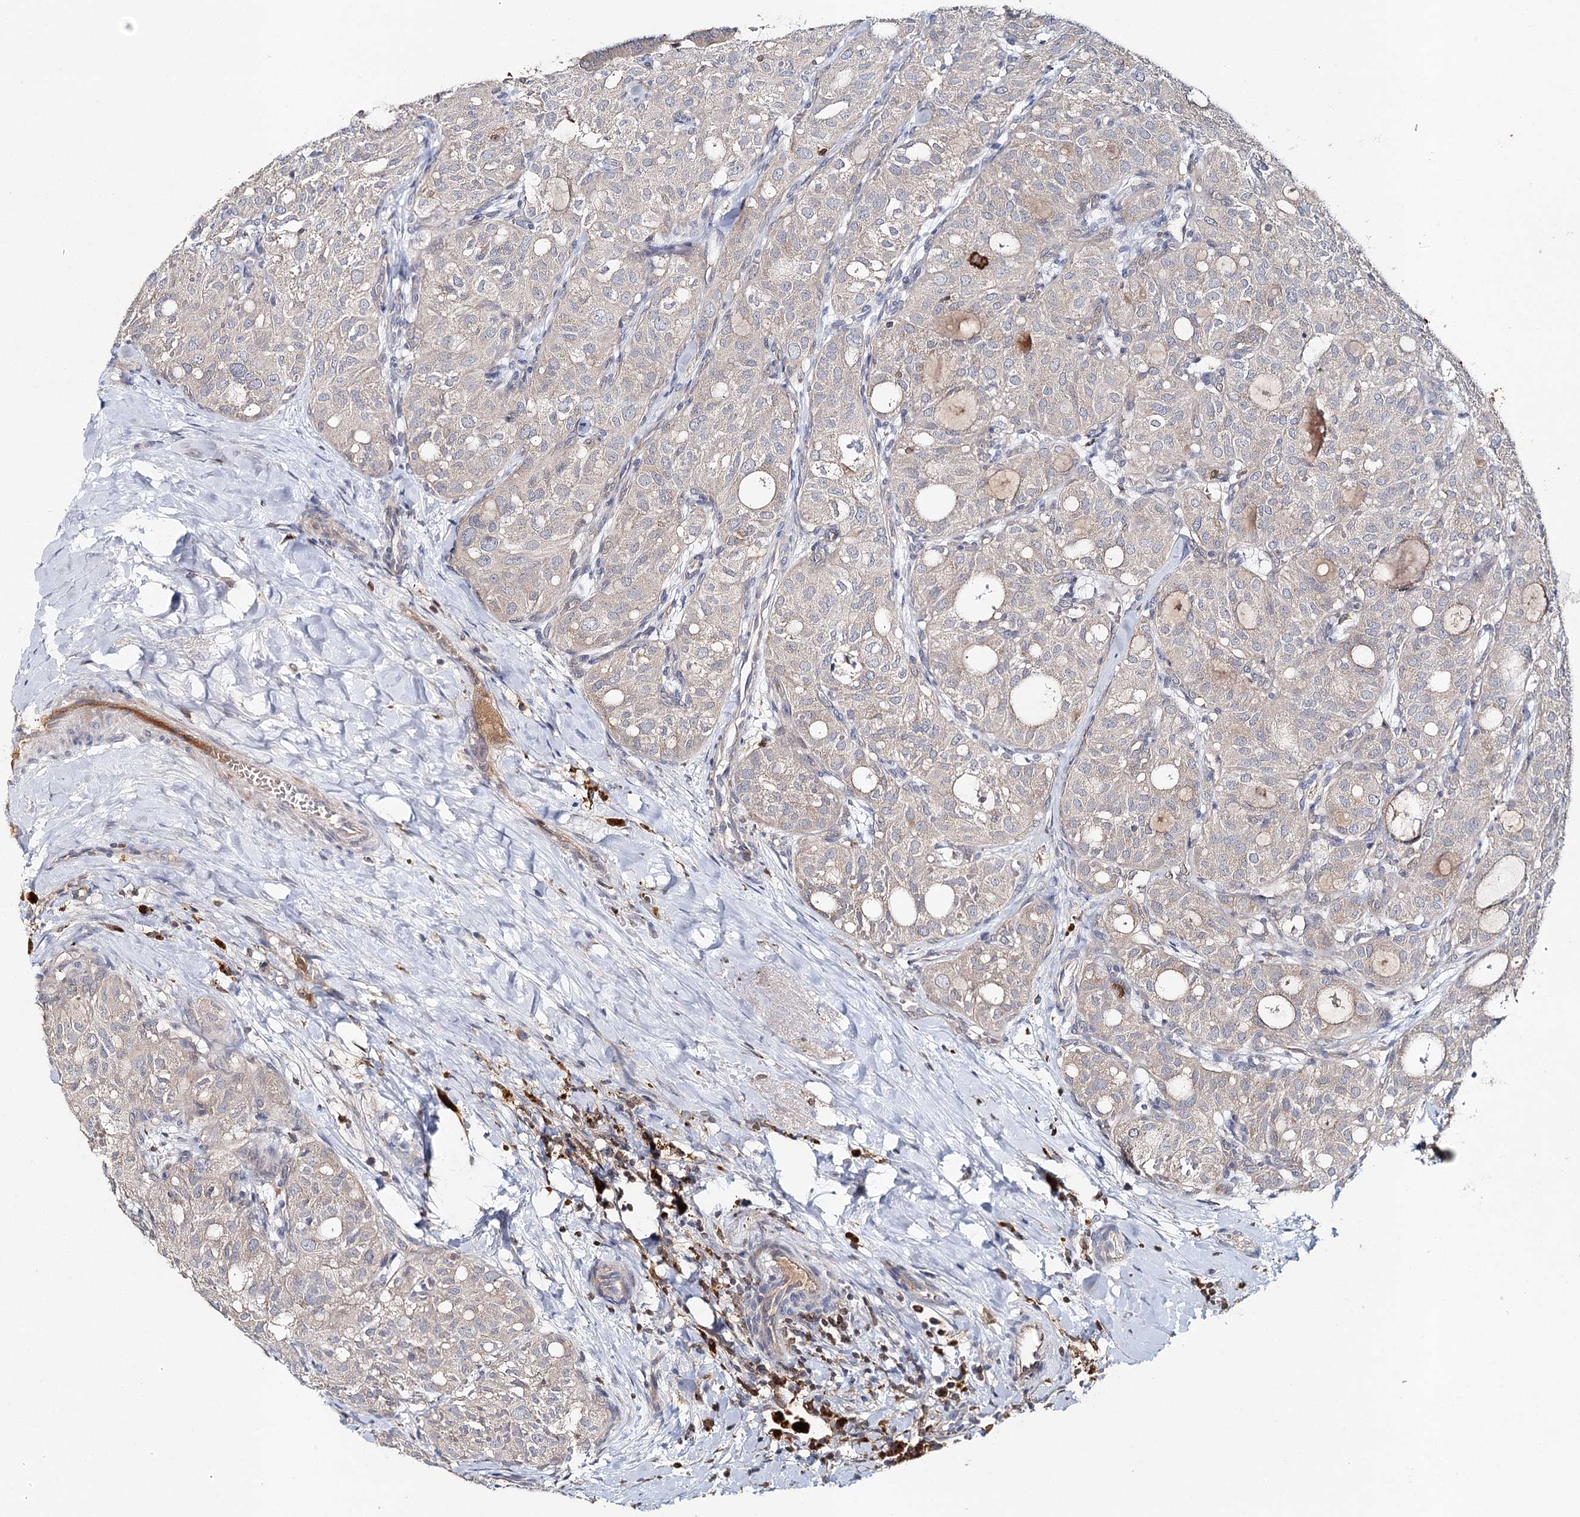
{"staining": {"intensity": "negative", "quantity": "none", "location": "none"}, "tissue": "thyroid cancer", "cell_type": "Tumor cells", "image_type": "cancer", "snomed": [{"axis": "morphology", "description": "Follicular adenoma carcinoma, NOS"}, {"axis": "topography", "description": "Thyroid gland"}], "caption": "Micrograph shows no significant protein positivity in tumor cells of thyroid cancer (follicular adenoma carcinoma).", "gene": "SLC41A2", "patient": {"sex": "male", "age": 75}}